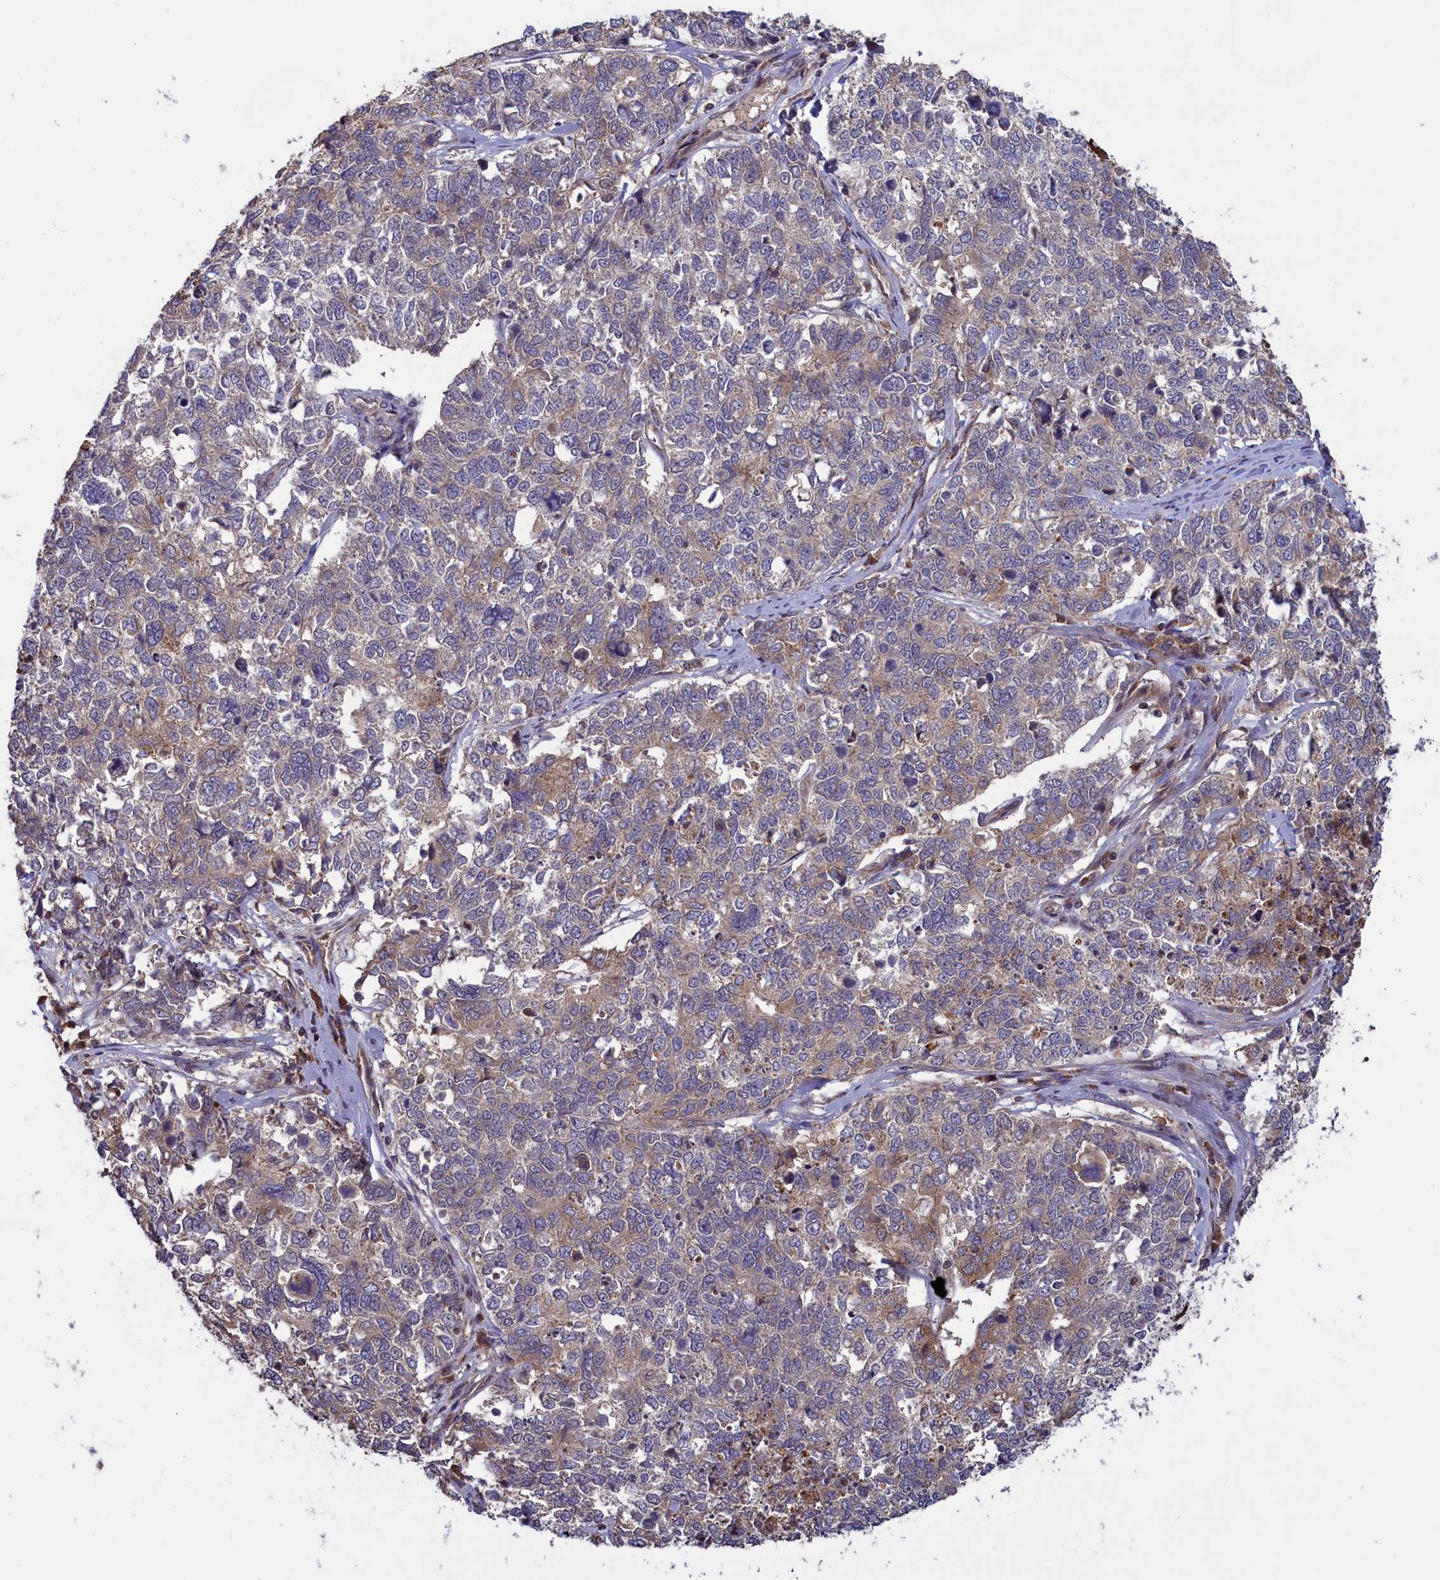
{"staining": {"intensity": "weak", "quantity": "<25%", "location": "cytoplasmic/membranous"}, "tissue": "cervical cancer", "cell_type": "Tumor cells", "image_type": "cancer", "snomed": [{"axis": "morphology", "description": "Squamous cell carcinoma, NOS"}, {"axis": "topography", "description": "Cervix"}], "caption": "IHC of squamous cell carcinoma (cervical) exhibits no positivity in tumor cells.", "gene": "DENND1B", "patient": {"sex": "female", "age": 63}}